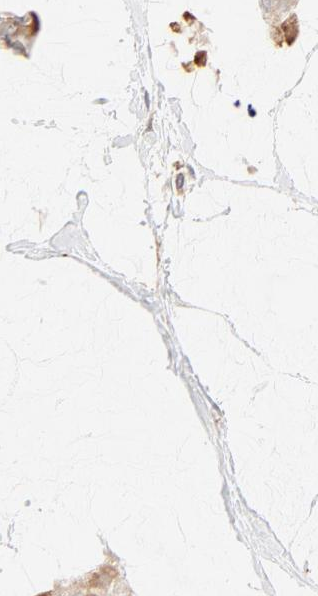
{"staining": {"intensity": "moderate", "quantity": ">75%", "location": "cytoplasmic/membranous"}, "tissue": "breast cancer", "cell_type": "Tumor cells", "image_type": "cancer", "snomed": [{"axis": "morphology", "description": "Duct carcinoma"}, {"axis": "topography", "description": "Breast"}], "caption": "Immunohistochemistry (IHC) image of intraductal carcinoma (breast) stained for a protein (brown), which reveals medium levels of moderate cytoplasmic/membranous expression in about >75% of tumor cells.", "gene": "PARP12", "patient": {"sex": "female", "age": 93}}